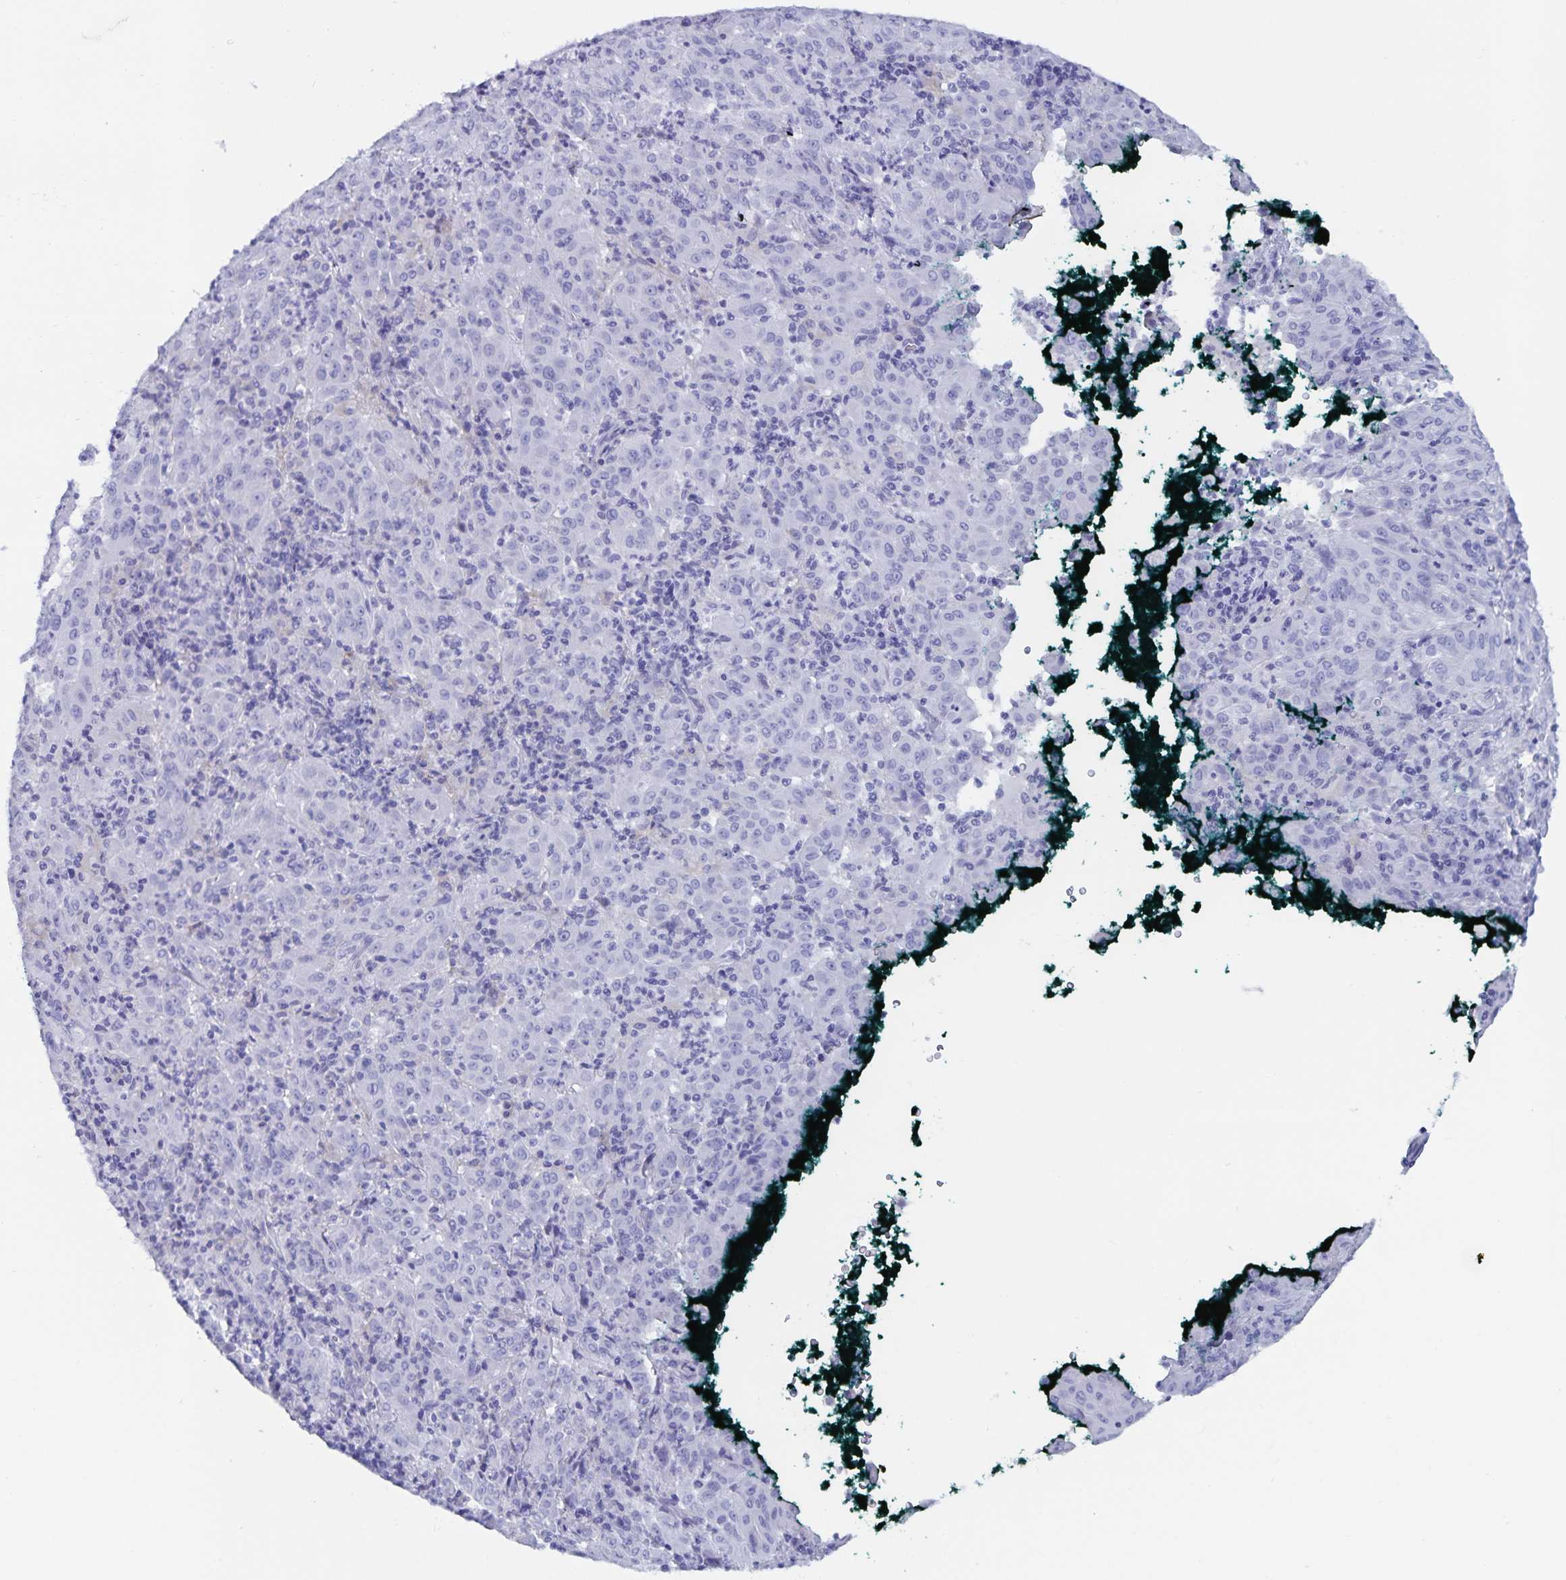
{"staining": {"intensity": "negative", "quantity": "none", "location": "none"}, "tissue": "pancreatic cancer", "cell_type": "Tumor cells", "image_type": "cancer", "snomed": [{"axis": "morphology", "description": "Adenocarcinoma, NOS"}, {"axis": "topography", "description": "Pancreas"}], "caption": "Photomicrograph shows no significant protein staining in tumor cells of pancreatic cancer. (DAB (3,3'-diaminobenzidine) immunohistochemistry visualized using brightfield microscopy, high magnification).", "gene": "C19orf73", "patient": {"sex": "male", "age": 63}}